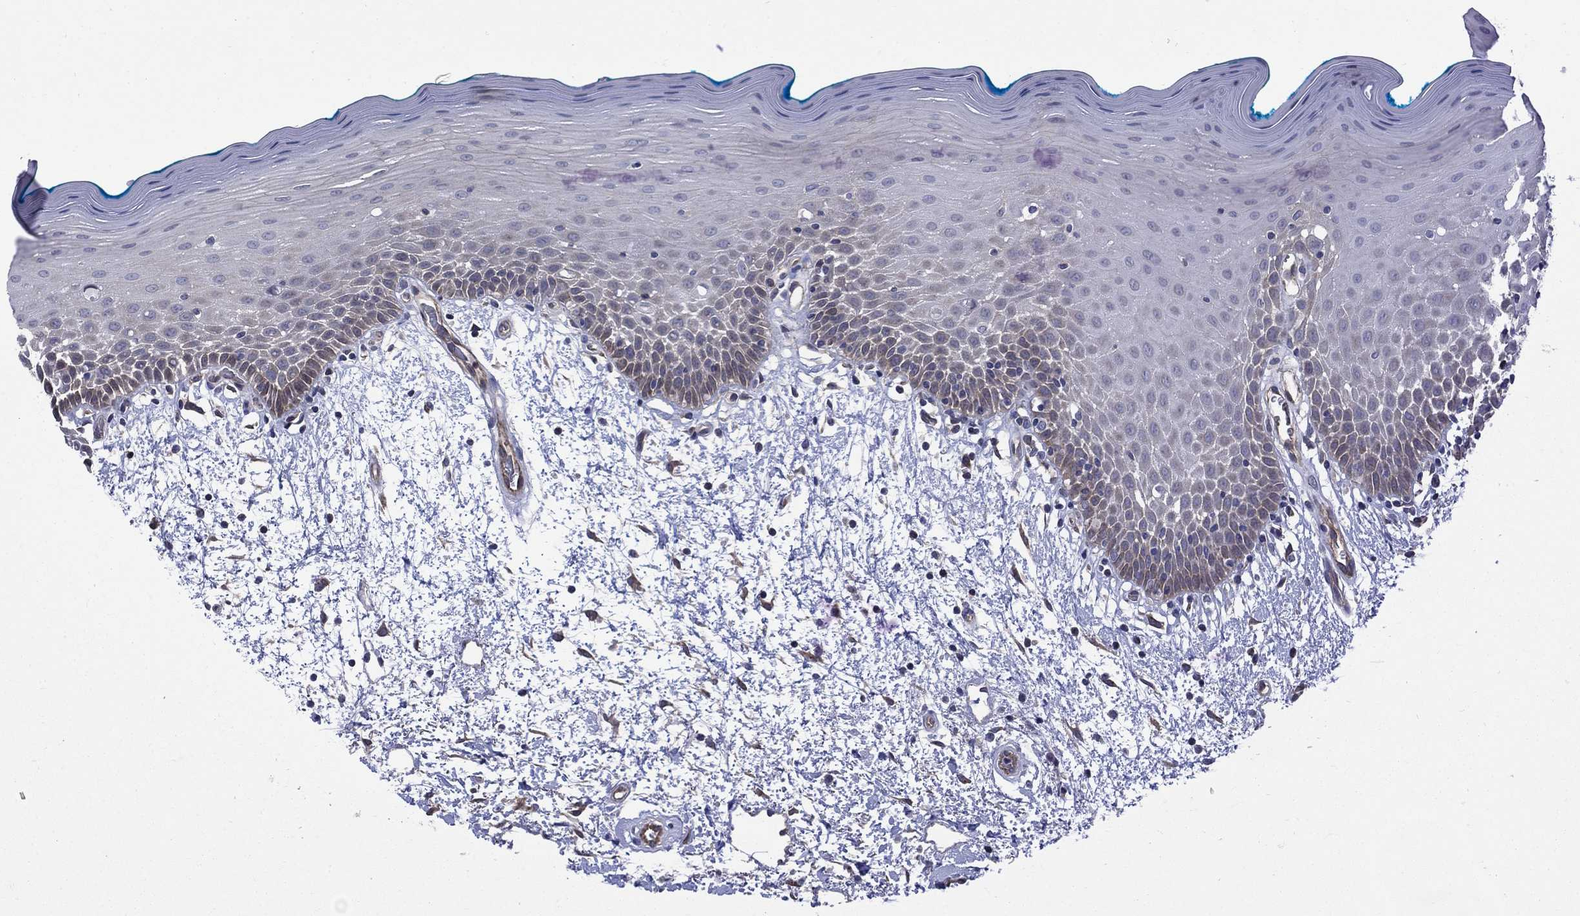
{"staining": {"intensity": "weak", "quantity": "<25%", "location": "cytoplasmic/membranous"}, "tissue": "oral mucosa", "cell_type": "Squamous epithelial cells", "image_type": "normal", "snomed": [{"axis": "morphology", "description": "Normal tissue, NOS"}, {"axis": "morphology", "description": "Squamous cell carcinoma, NOS"}, {"axis": "topography", "description": "Oral tissue"}, {"axis": "topography", "description": "Head-Neck"}], "caption": "Immunohistochemical staining of unremarkable human oral mucosa displays no significant staining in squamous epithelial cells. The staining is performed using DAB (3,3'-diaminobenzidine) brown chromogen with nuclei counter-stained in using hematoxylin.", "gene": "PDZD2", "patient": {"sex": "female", "age": 75}}